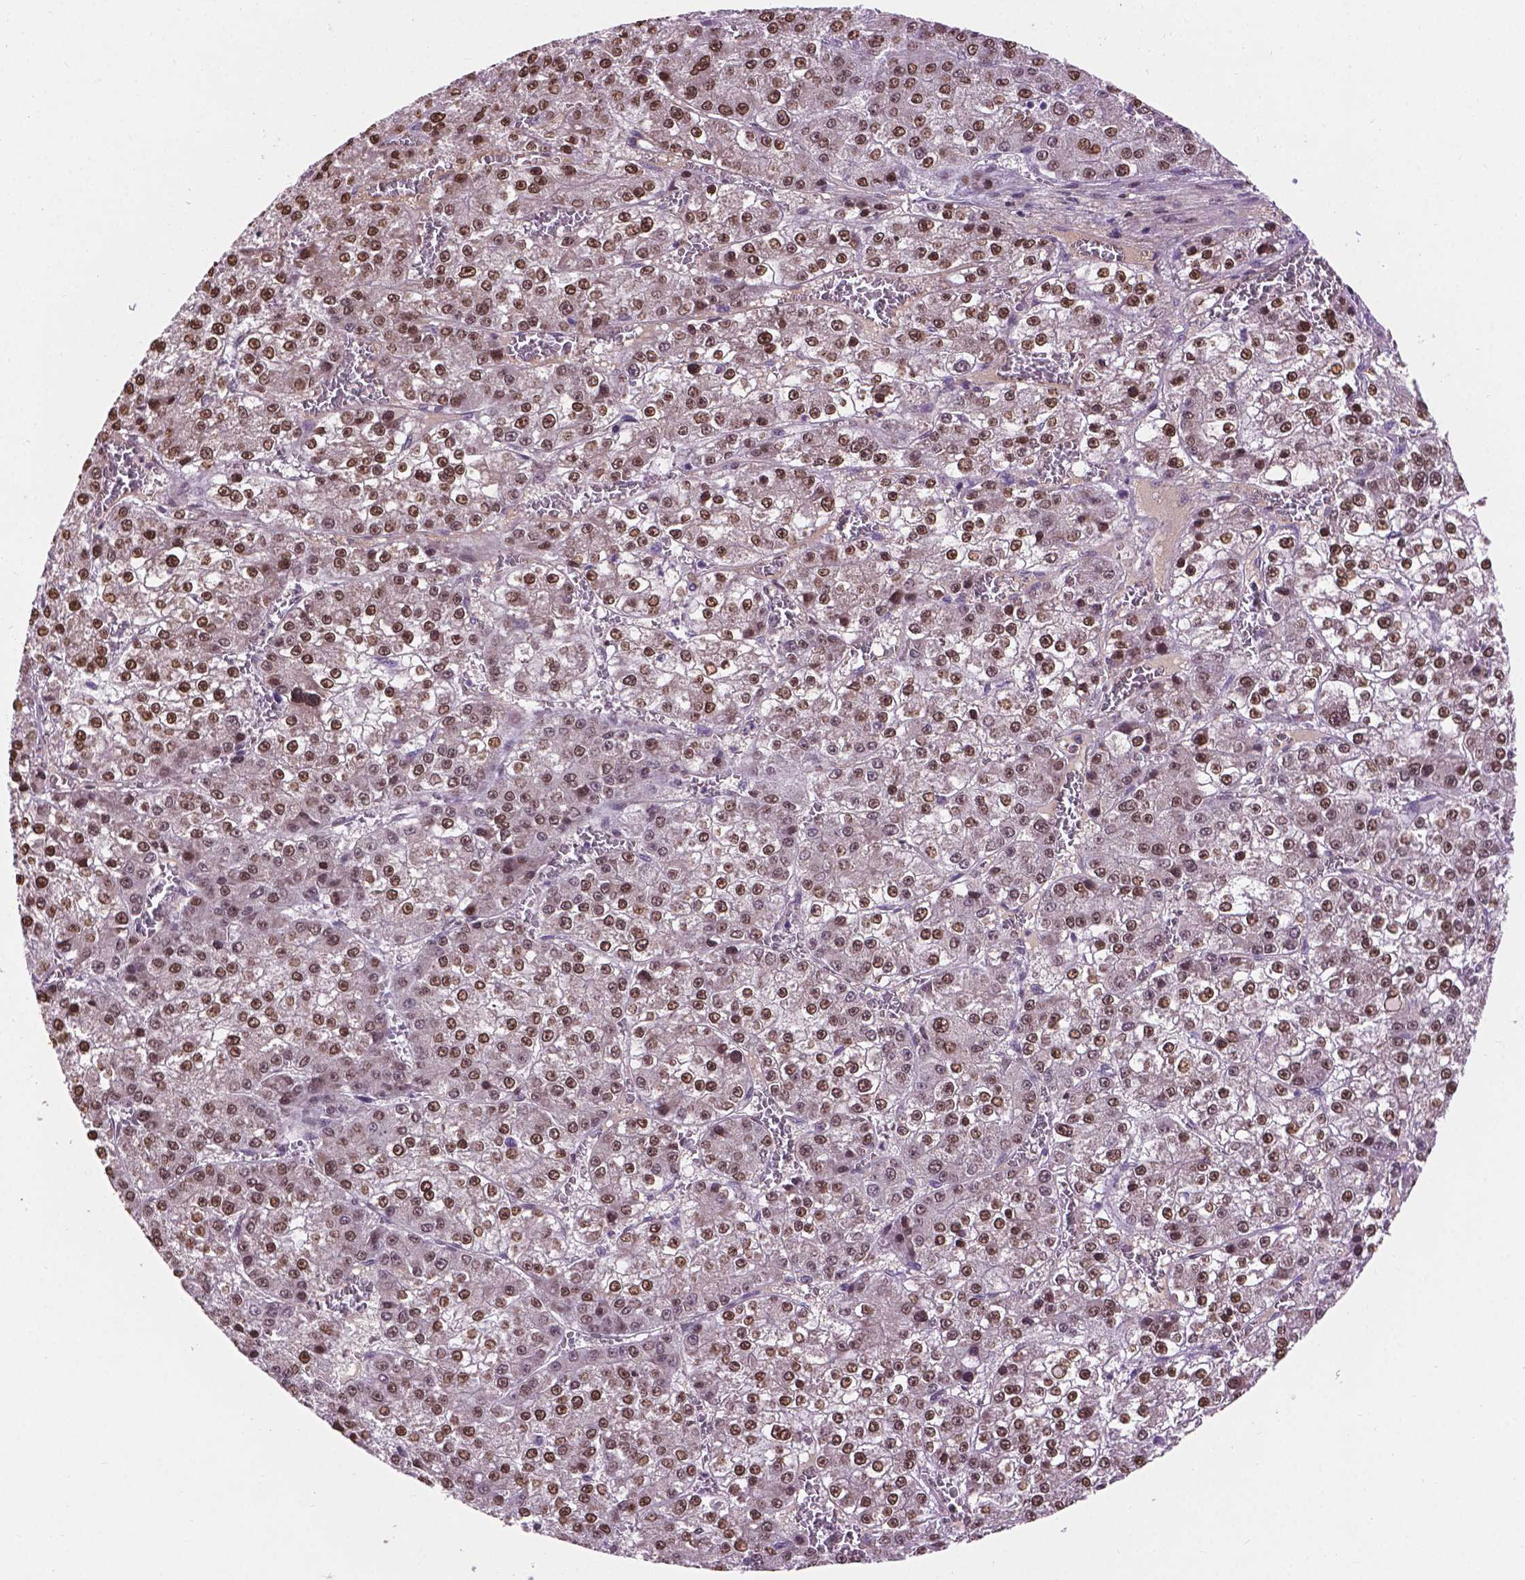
{"staining": {"intensity": "moderate", "quantity": ">75%", "location": "nuclear"}, "tissue": "liver cancer", "cell_type": "Tumor cells", "image_type": "cancer", "snomed": [{"axis": "morphology", "description": "Carcinoma, Hepatocellular, NOS"}, {"axis": "topography", "description": "Liver"}], "caption": "Hepatocellular carcinoma (liver) stained with DAB (3,3'-diaminobenzidine) immunohistochemistry displays medium levels of moderate nuclear expression in about >75% of tumor cells.", "gene": "IRF6", "patient": {"sex": "female", "age": 73}}